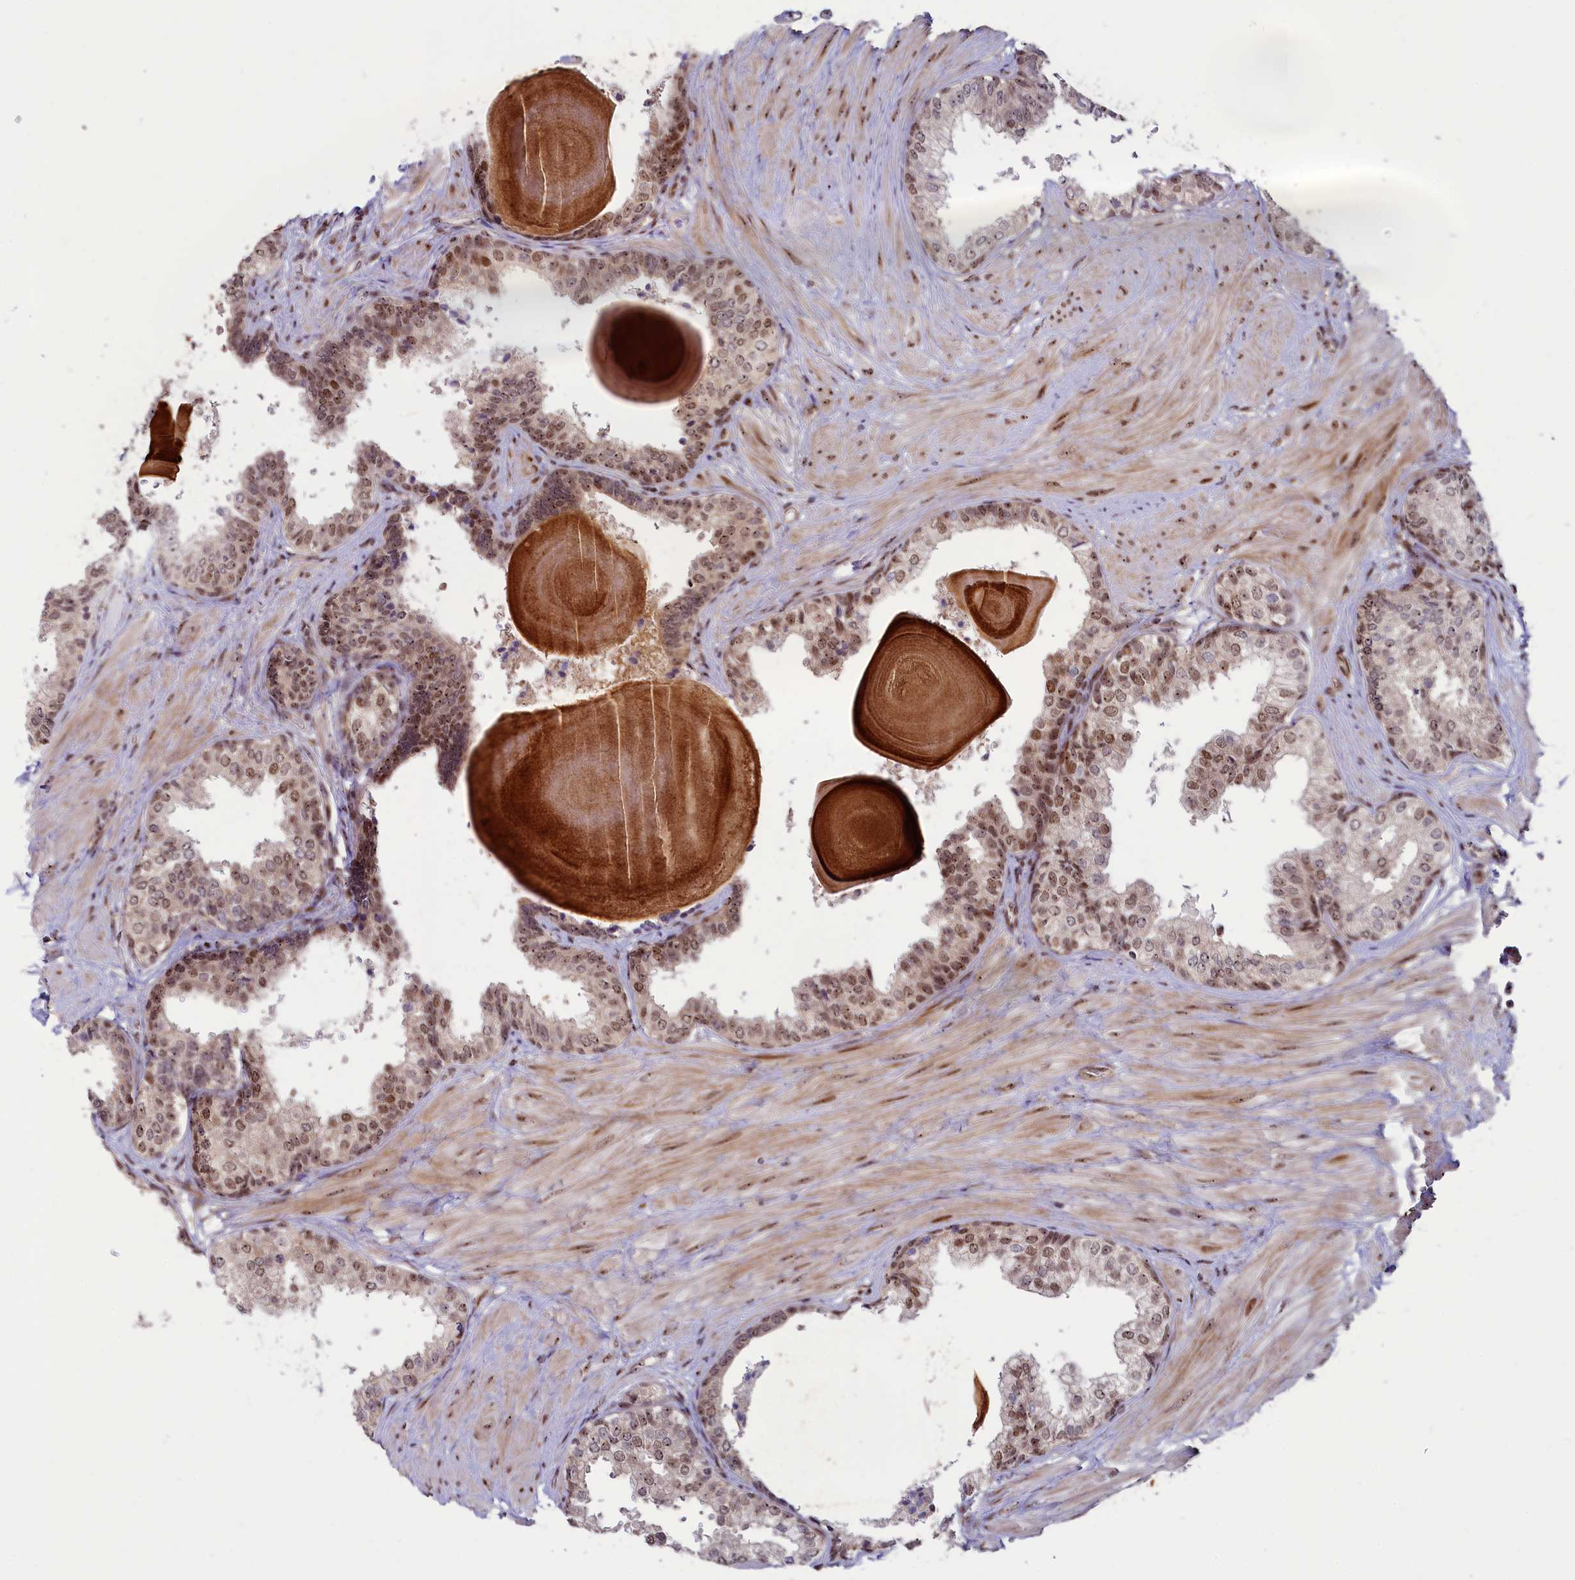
{"staining": {"intensity": "moderate", "quantity": ">75%", "location": "nuclear"}, "tissue": "prostate", "cell_type": "Glandular cells", "image_type": "normal", "snomed": [{"axis": "morphology", "description": "Normal tissue, NOS"}, {"axis": "topography", "description": "Prostate"}], "caption": "Approximately >75% of glandular cells in unremarkable prostate demonstrate moderate nuclear protein expression as visualized by brown immunohistochemical staining.", "gene": "TCOF1", "patient": {"sex": "male", "age": 48}}